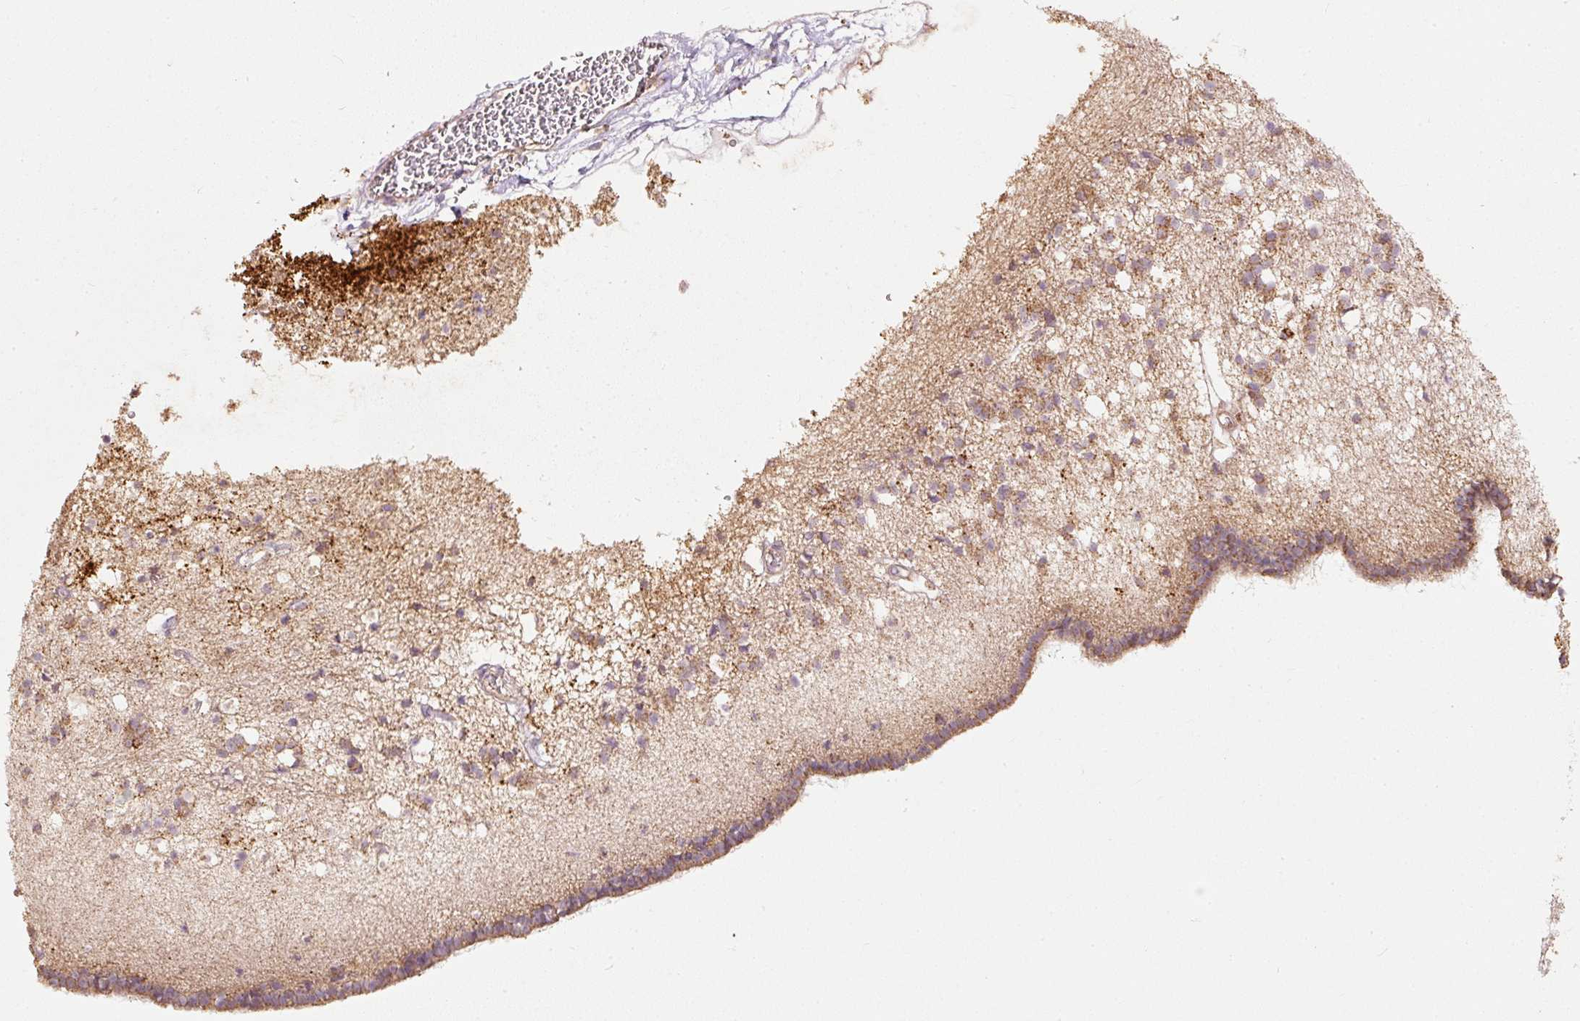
{"staining": {"intensity": "moderate", "quantity": "25%-75%", "location": "cytoplasmic/membranous"}, "tissue": "caudate", "cell_type": "Glial cells", "image_type": "normal", "snomed": [{"axis": "morphology", "description": "Normal tissue, NOS"}, {"axis": "topography", "description": "Lateral ventricle wall"}], "caption": "Glial cells exhibit medium levels of moderate cytoplasmic/membranous staining in approximately 25%-75% of cells in normal human caudate.", "gene": "PSENEN", "patient": {"sex": "male", "age": 58}}